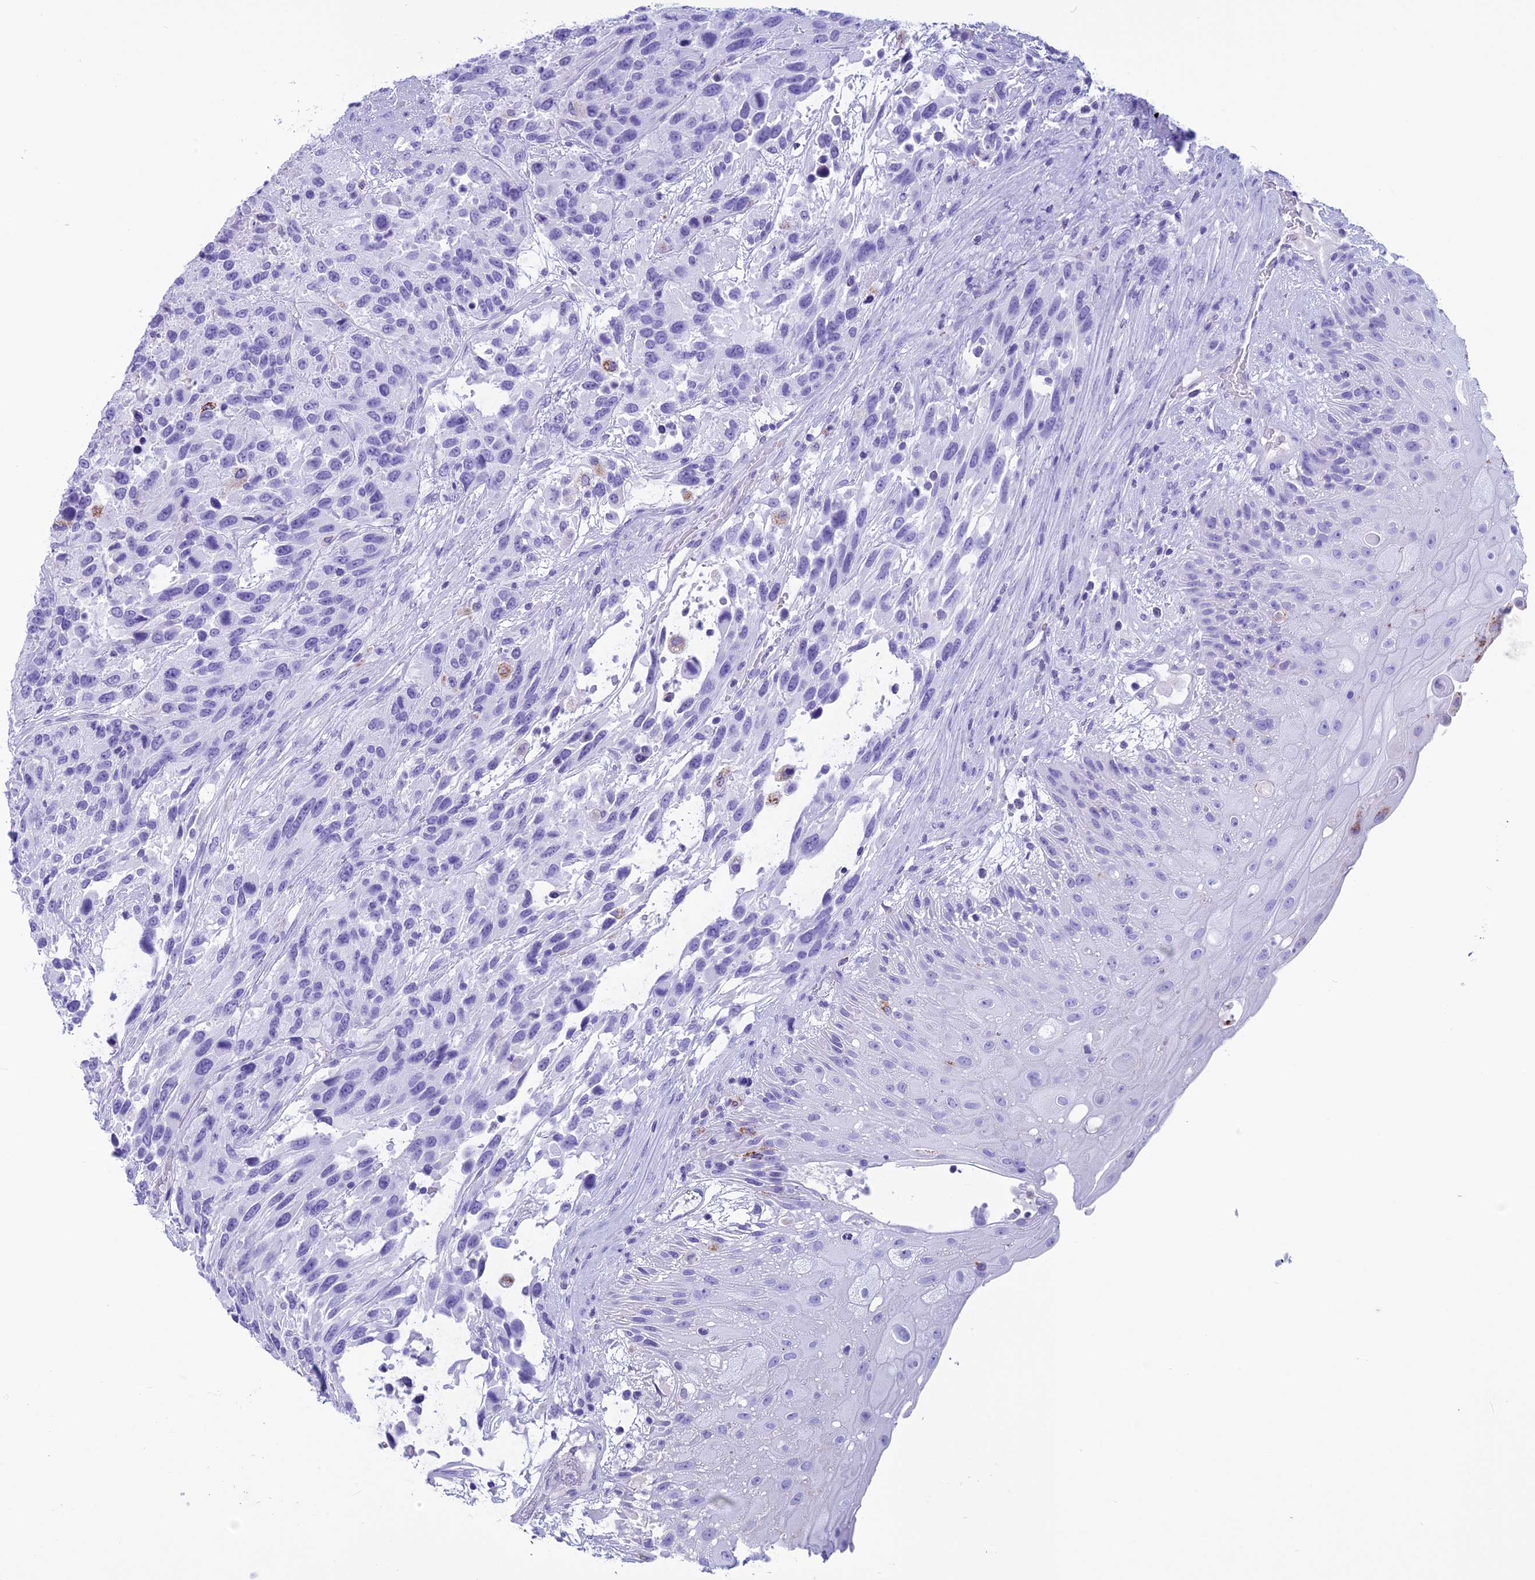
{"staining": {"intensity": "negative", "quantity": "none", "location": "none"}, "tissue": "urothelial cancer", "cell_type": "Tumor cells", "image_type": "cancer", "snomed": [{"axis": "morphology", "description": "Urothelial carcinoma, High grade"}, {"axis": "topography", "description": "Urinary bladder"}], "caption": "Micrograph shows no significant protein positivity in tumor cells of urothelial cancer.", "gene": "TRAM1L1", "patient": {"sex": "female", "age": 70}}